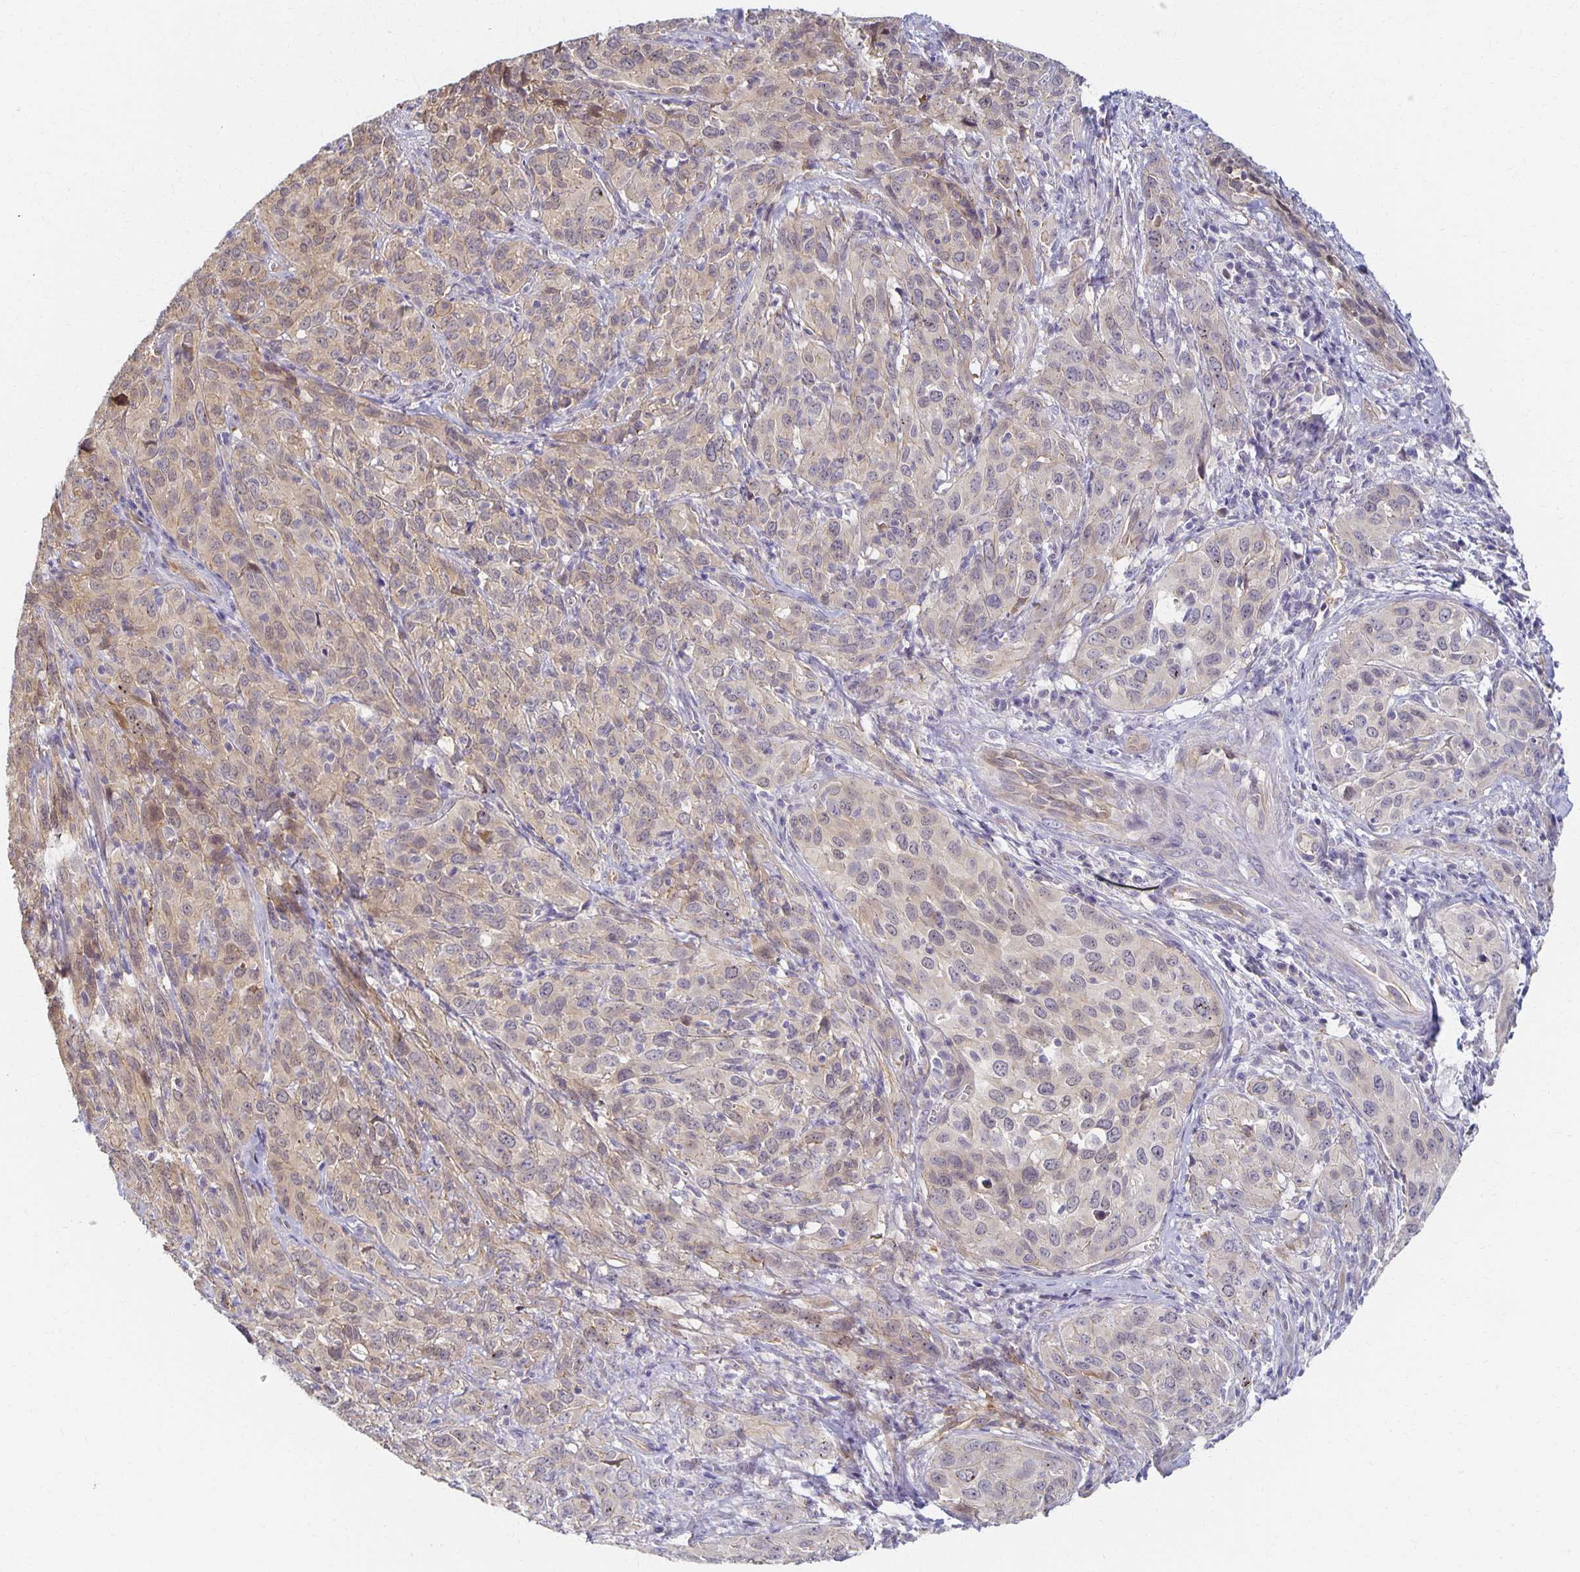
{"staining": {"intensity": "weak", "quantity": "<25%", "location": "cytoplasmic/membranous"}, "tissue": "cervical cancer", "cell_type": "Tumor cells", "image_type": "cancer", "snomed": [{"axis": "morphology", "description": "Squamous cell carcinoma, NOS"}, {"axis": "topography", "description": "Cervix"}], "caption": "Immunohistochemistry histopathology image of cervical cancer stained for a protein (brown), which shows no positivity in tumor cells. The staining is performed using DAB brown chromogen with nuclei counter-stained in using hematoxylin.", "gene": "SORL1", "patient": {"sex": "female", "age": 51}}